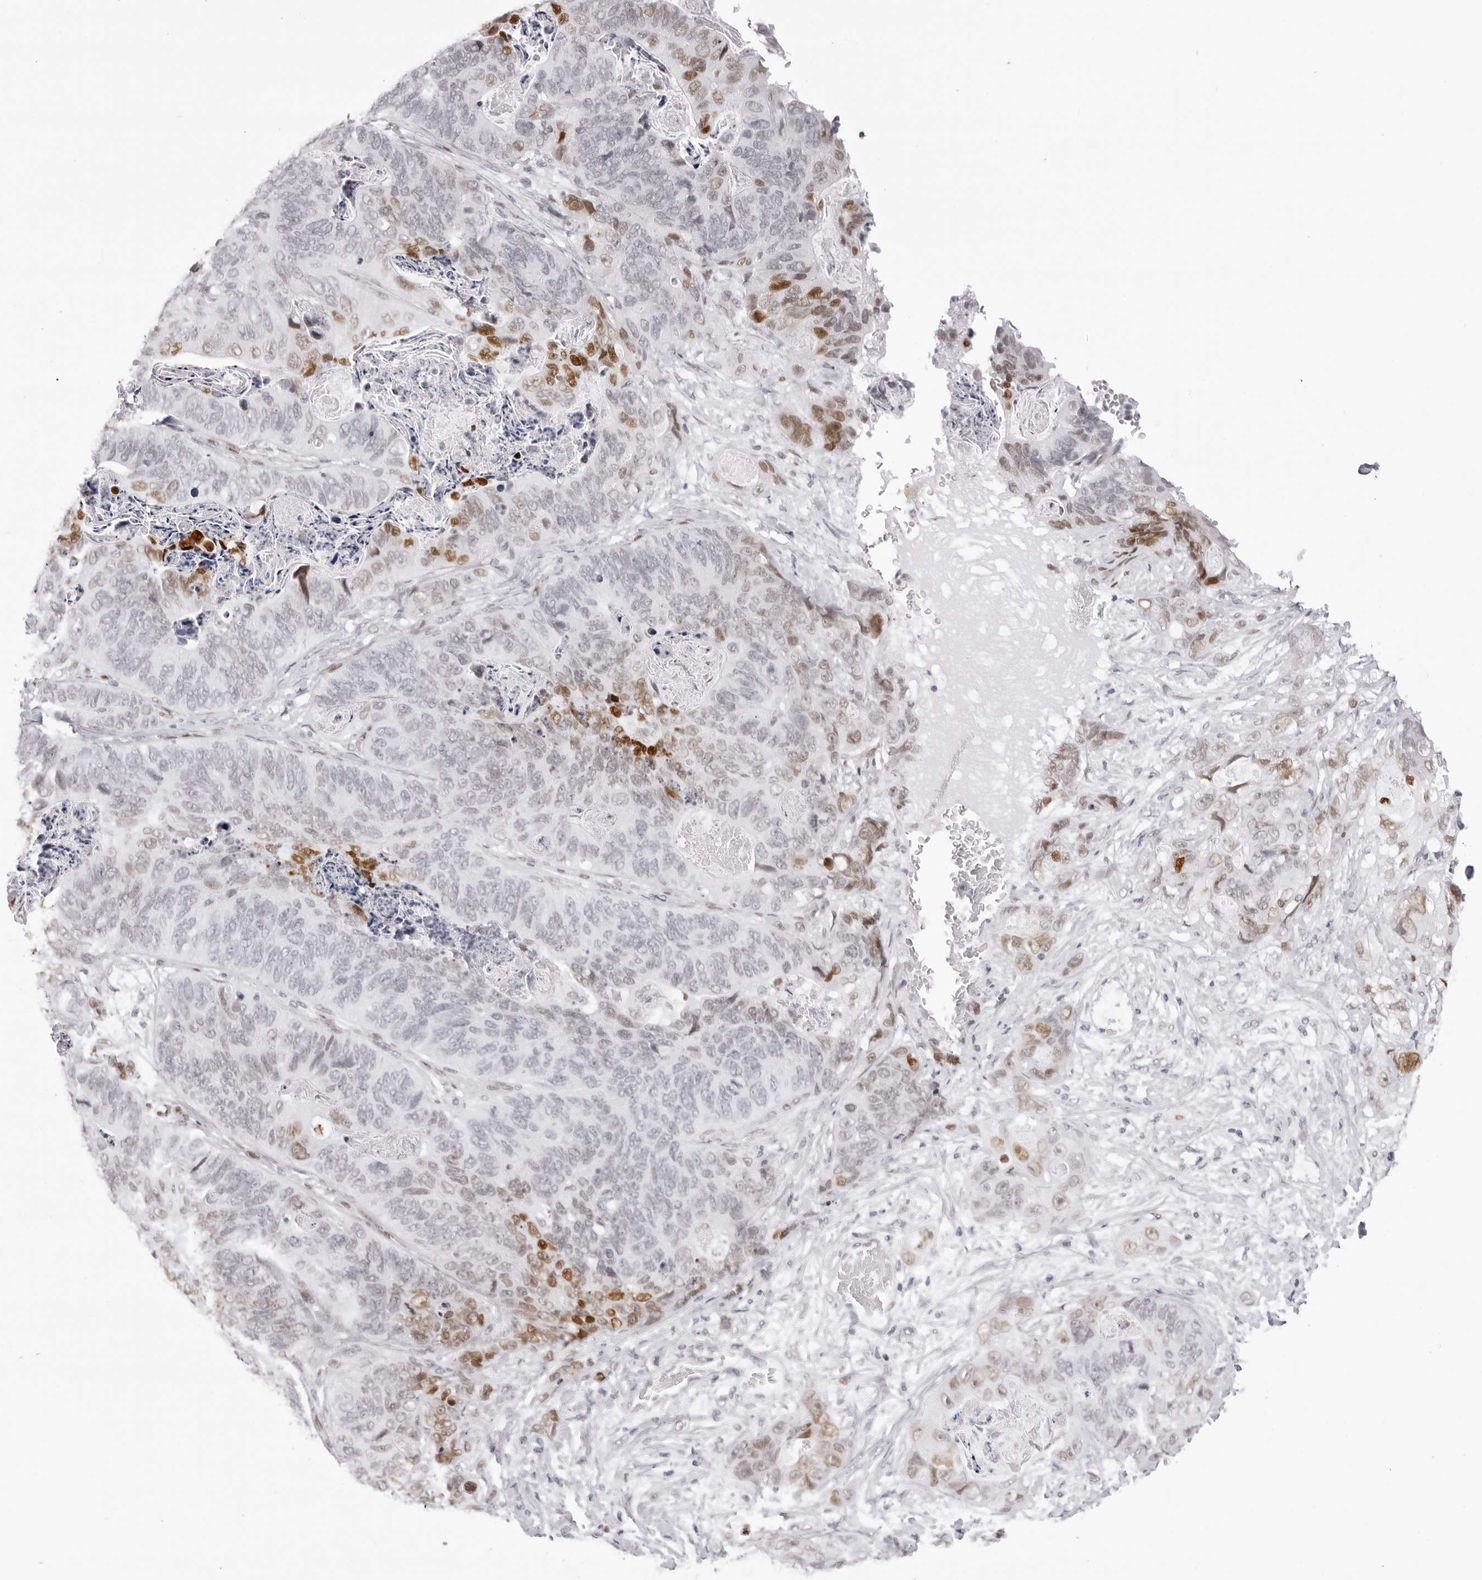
{"staining": {"intensity": "moderate", "quantity": "25%-75%", "location": "nuclear"}, "tissue": "stomach cancer", "cell_type": "Tumor cells", "image_type": "cancer", "snomed": [{"axis": "morphology", "description": "Normal tissue, NOS"}, {"axis": "morphology", "description": "Adenocarcinoma, NOS"}, {"axis": "topography", "description": "Stomach"}], "caption": "An immunohistochemistry (IHC) micrograph of tumor tissue is shown. Protein staining in brown labels moderate nuclear positivity in stomach adenocarcinoma within tumor cells.", "gene": "MAFK", "patient": {"sex": "female", "age": 89}}